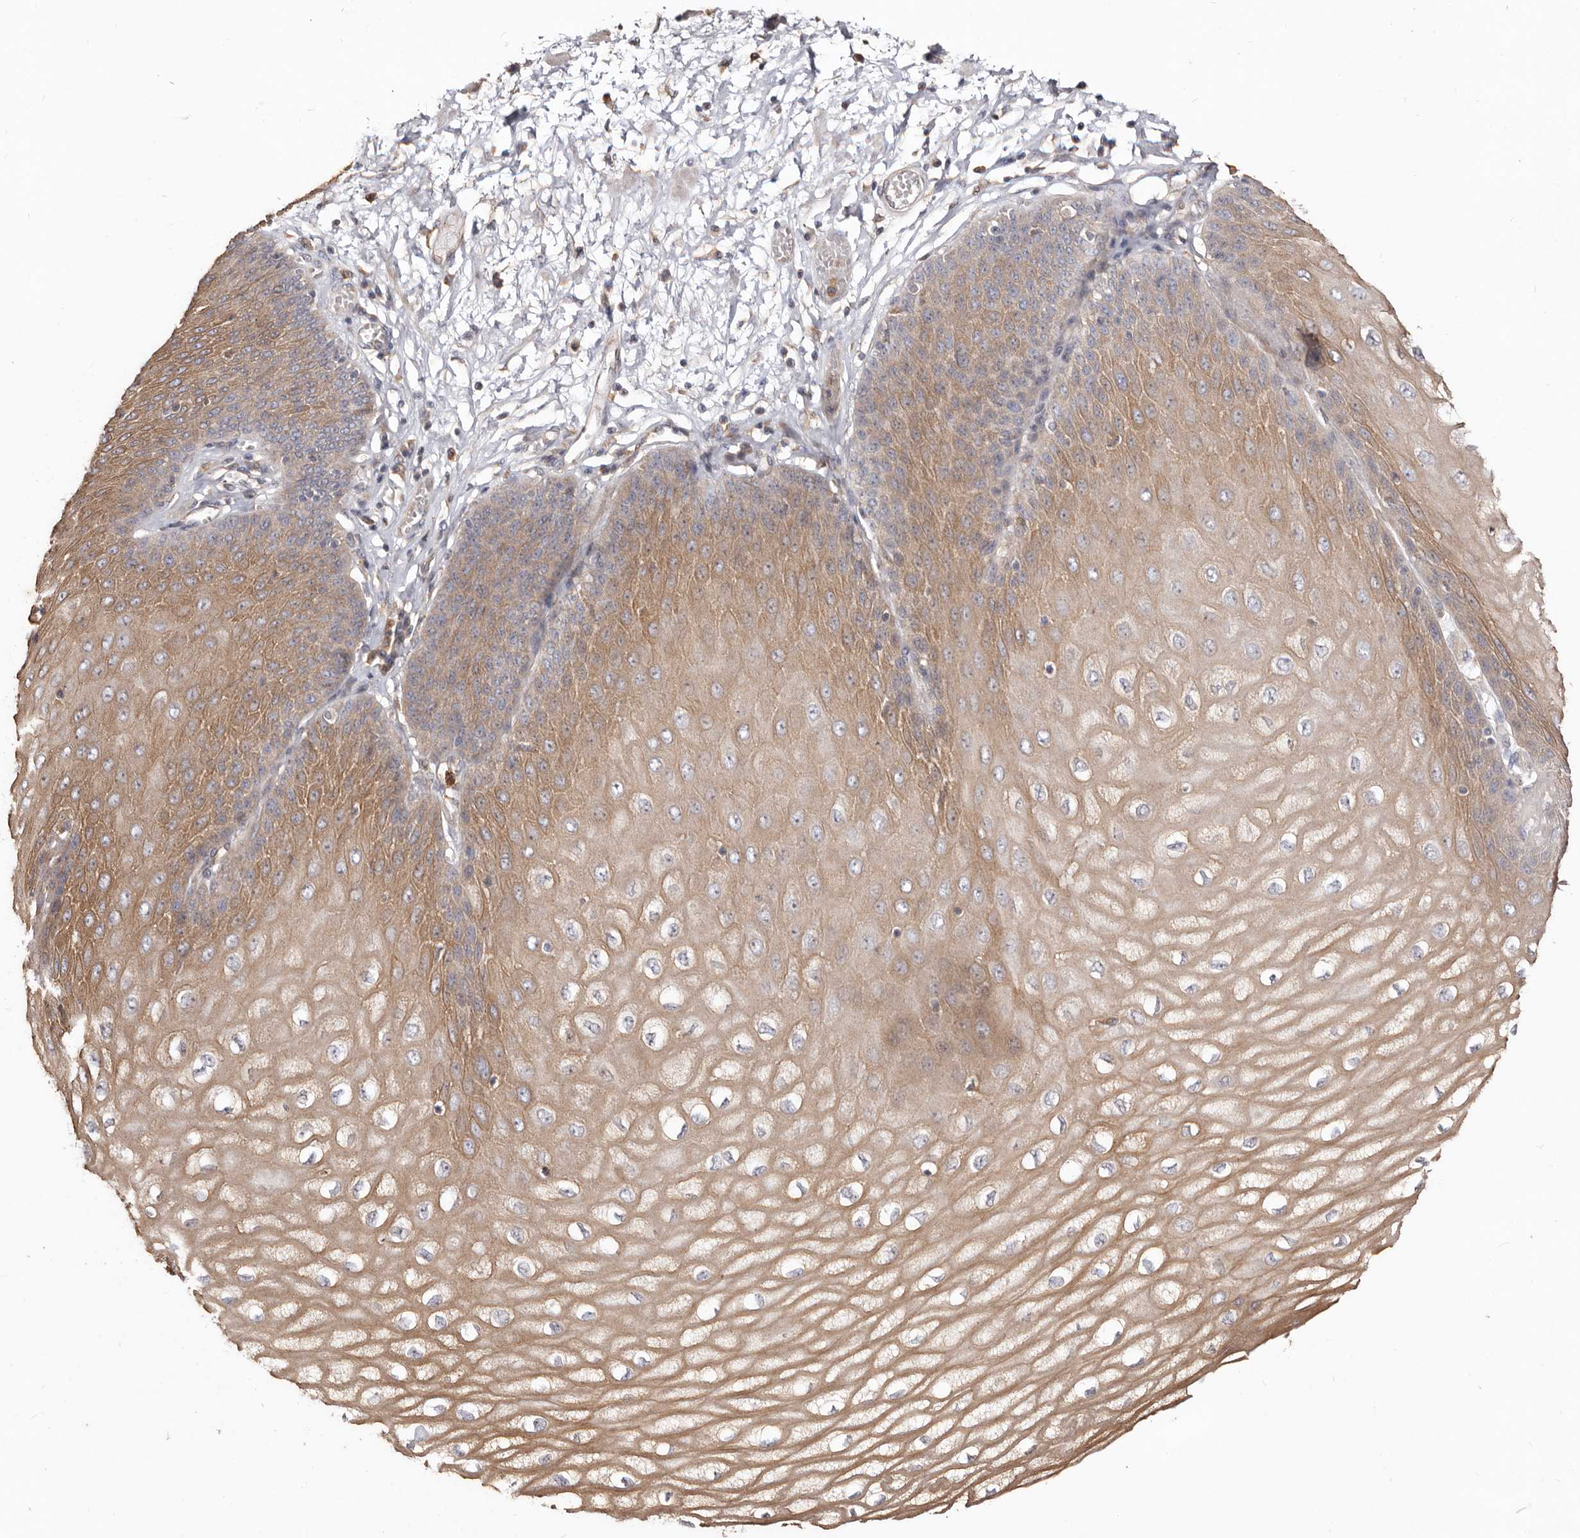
{"staining": {"intensity": "moderate", "quantity": ">75%", "location": "cytoplasmic/membranous"}, "tissue": "esophagus", "cell_type": "Squamous epithelial cells", "image_type": "normal", "snomed": [{"axis": "morphology", "description": "Normal tissue, NOS"}, {"axis": "topography", "description": "Esophagus"}], "caption": "Squamous epithelial cells demonstrate moderate cytoplasmic/membranous positivity in about >75% of cells in benign esophagus.", "gene": "LRRC25", "patient": {"sex": "male", "age": 60}}